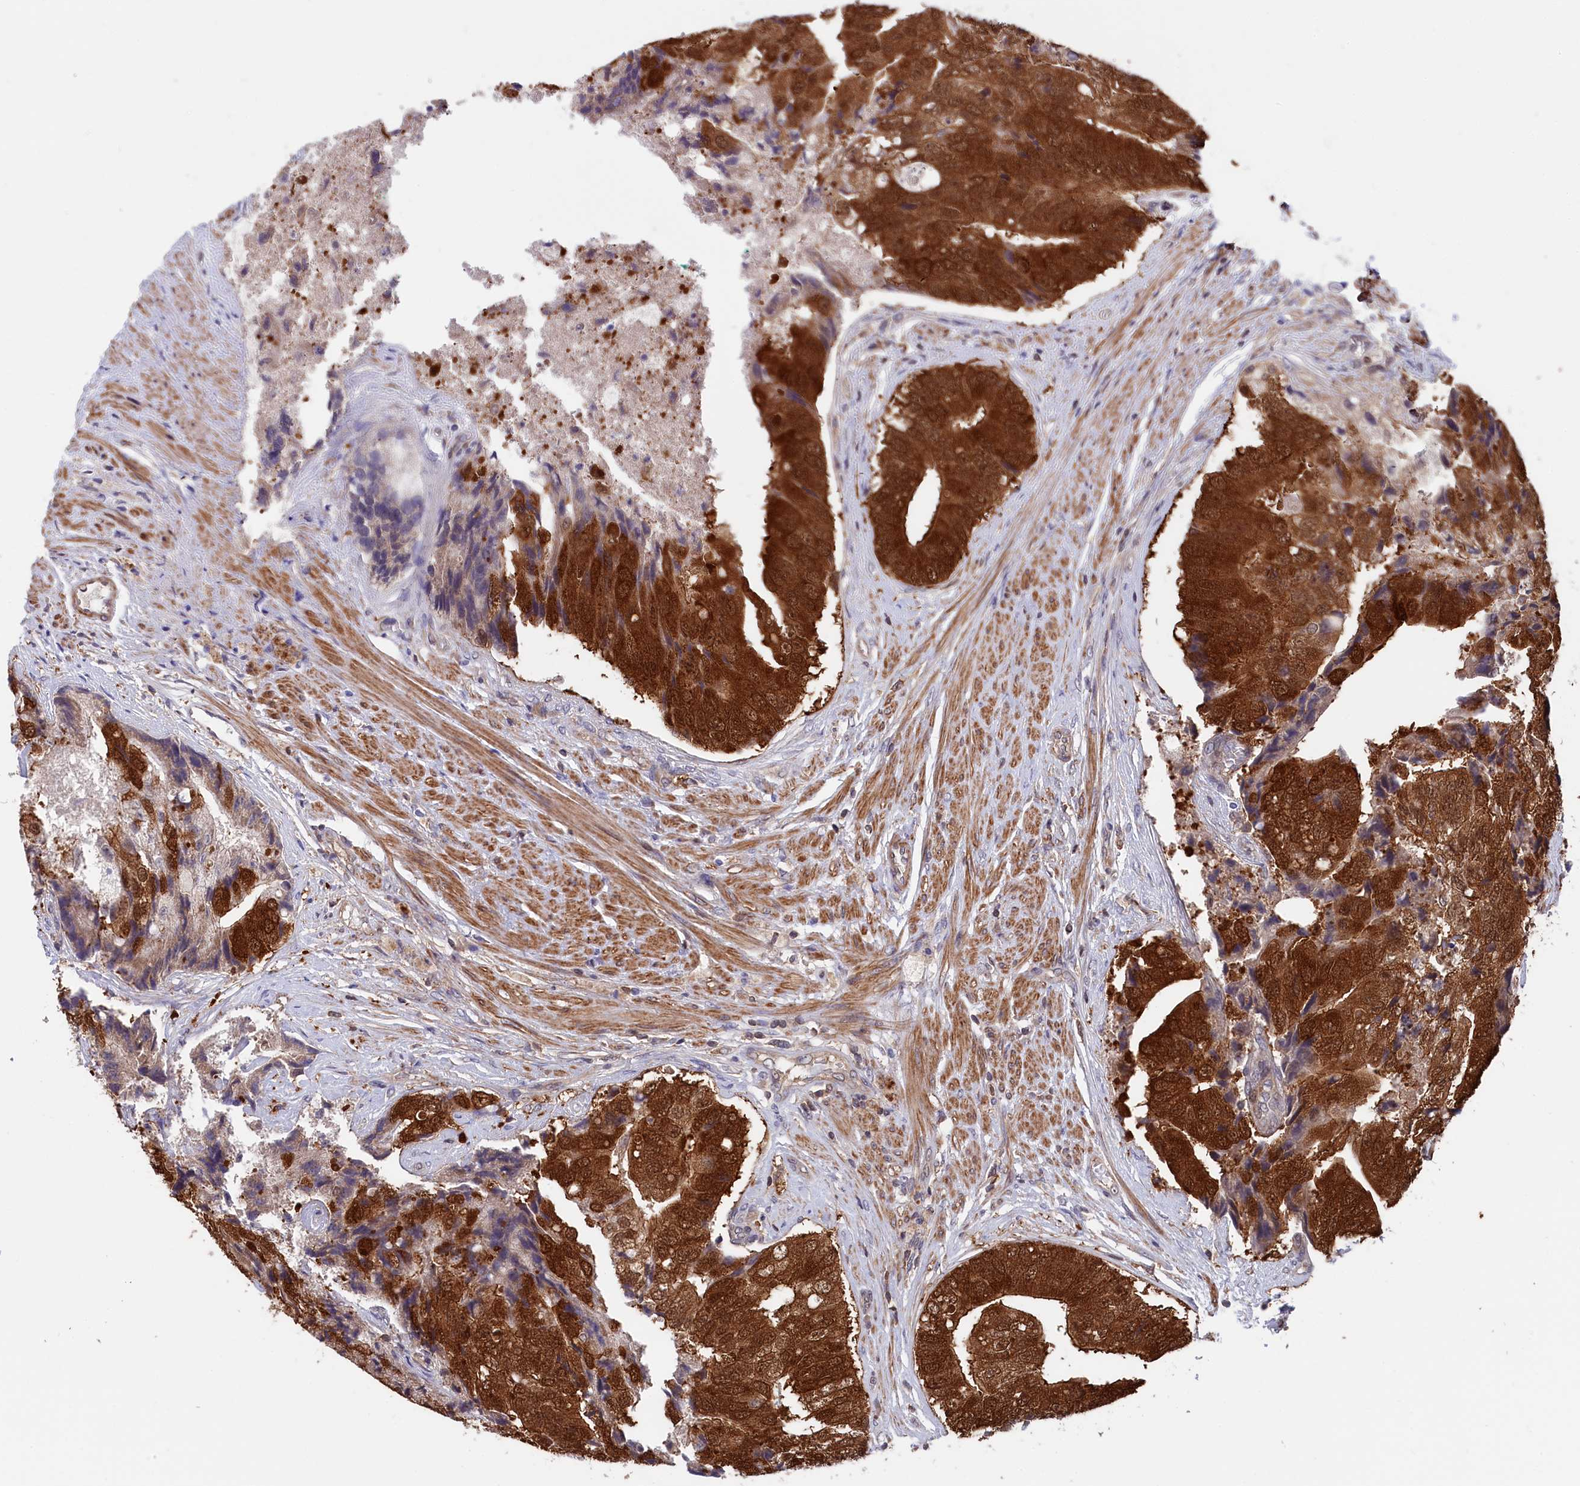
{"staining": {"intensity": "strong", "quantity": ">75%", "location": "cytoplasmic/membranous,nuclear"}, "tissue": "prostate cancer", "cell_type": "Tumor cells", "image_type": "cancer", "snomed": [{"axis": "morphology", "description": "Adenocarcinoma, High grade"}, {"axis": "topography", "description": "Prostate"}], "caption": "A brown stain shows strong cytoplasmic/membranous and nuclear staining of a protein in high-grade adenocarcinoma (prostate) tumor cells. (DAB (3,3'-diaminobenzidine) IHC with brightfield microscopy, high magnification).", "gene": "JPT2", "patient": {"sex": "male", "age": 70}}